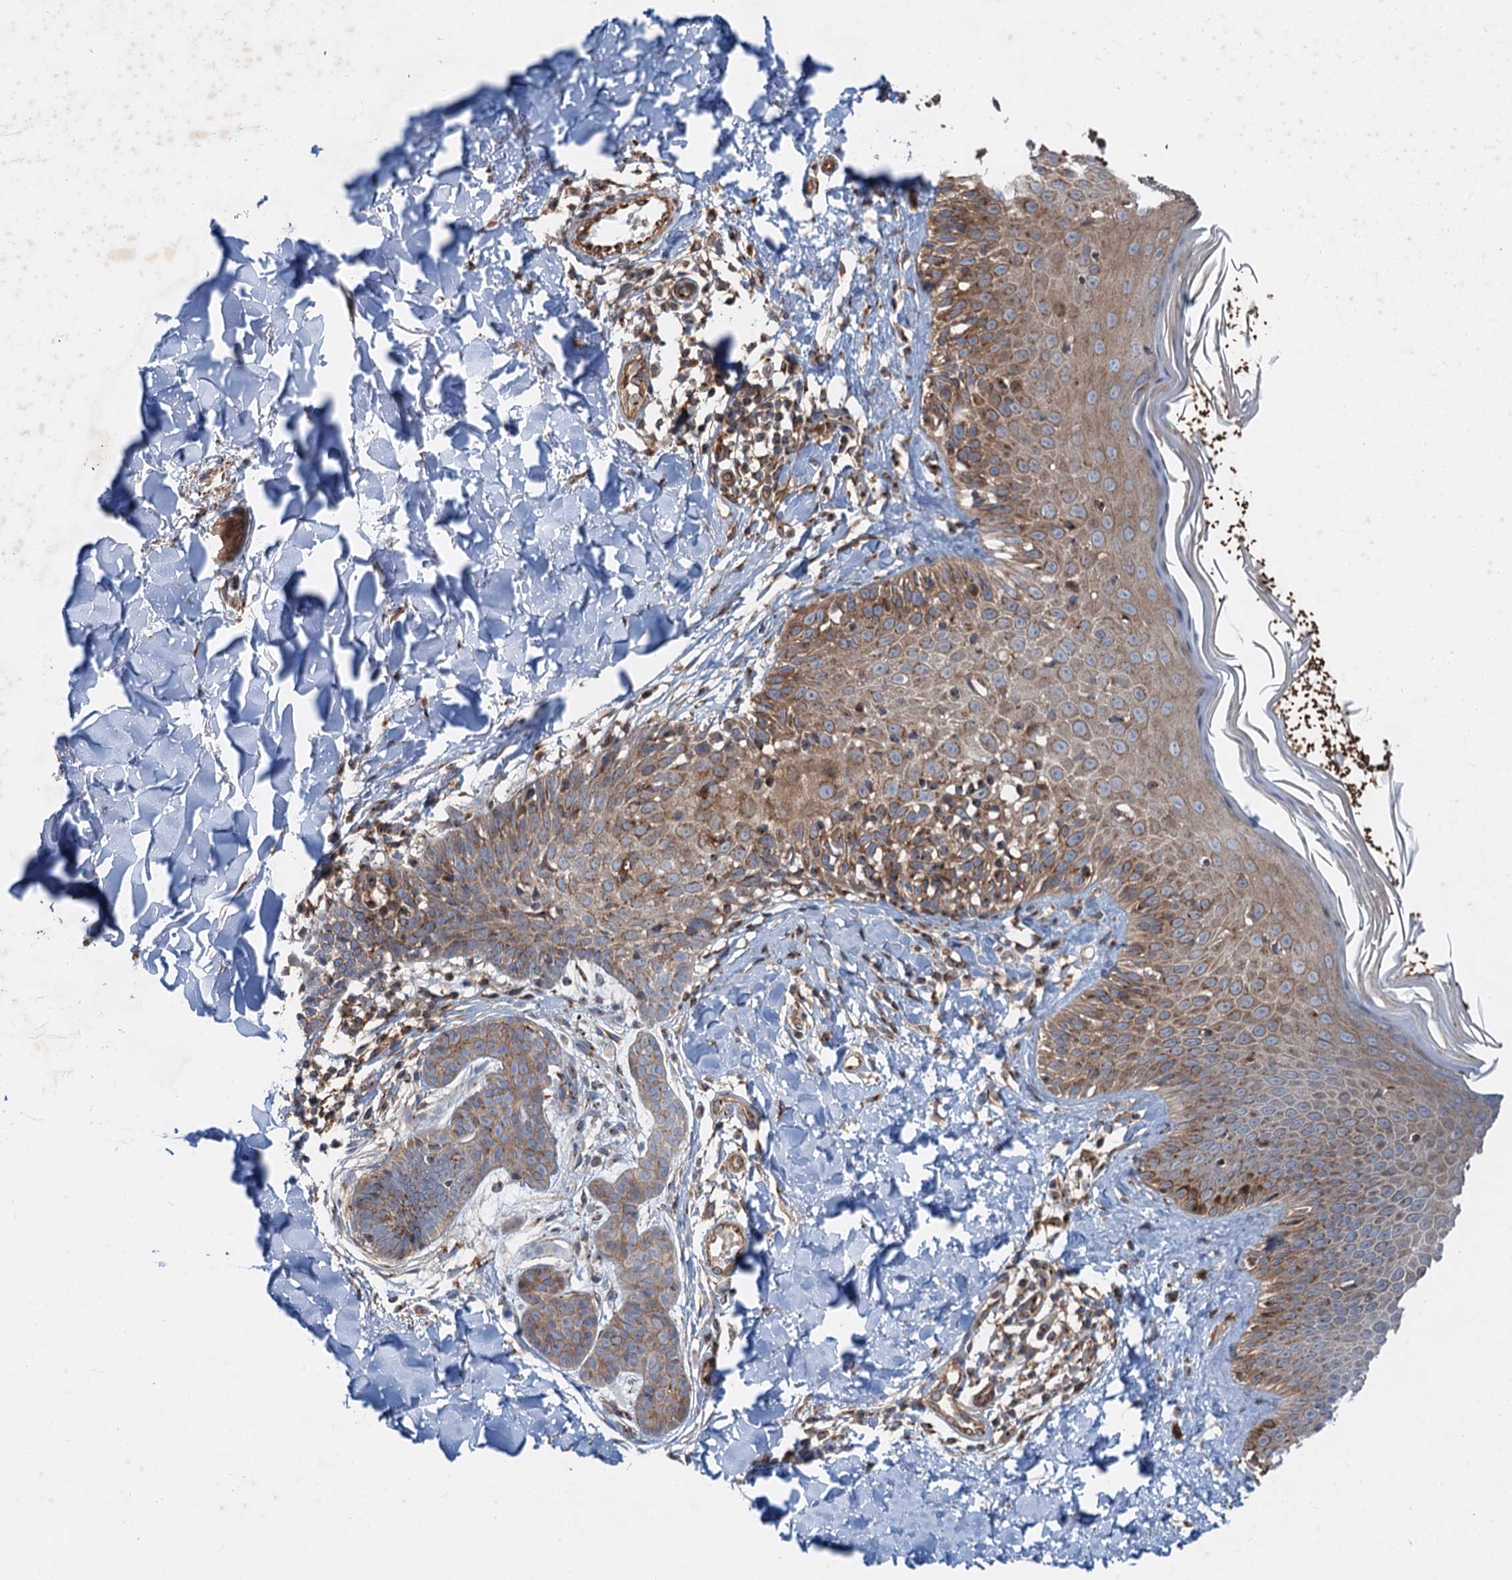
{"staining": {"intensity": "moderate", "quantity": ">75%", "location": "cytoplasmic/membranous"}, "tissue": "skin", "cell_type": "Fibroblasts", "image_type": "normal", "snomed": [{"axis": "morphology", "description": "Normal tissue, NOS"}, {"axis": "topography", "description": "Skin"}], "caption": "This image reveals IHC staining of normal human skin, with medium moderate cytoplasmic/membranous staining in approximately >75% of fibroblasts.", "gene": "ANKRD26", "patient": {"sex": "male", "age": 52}}